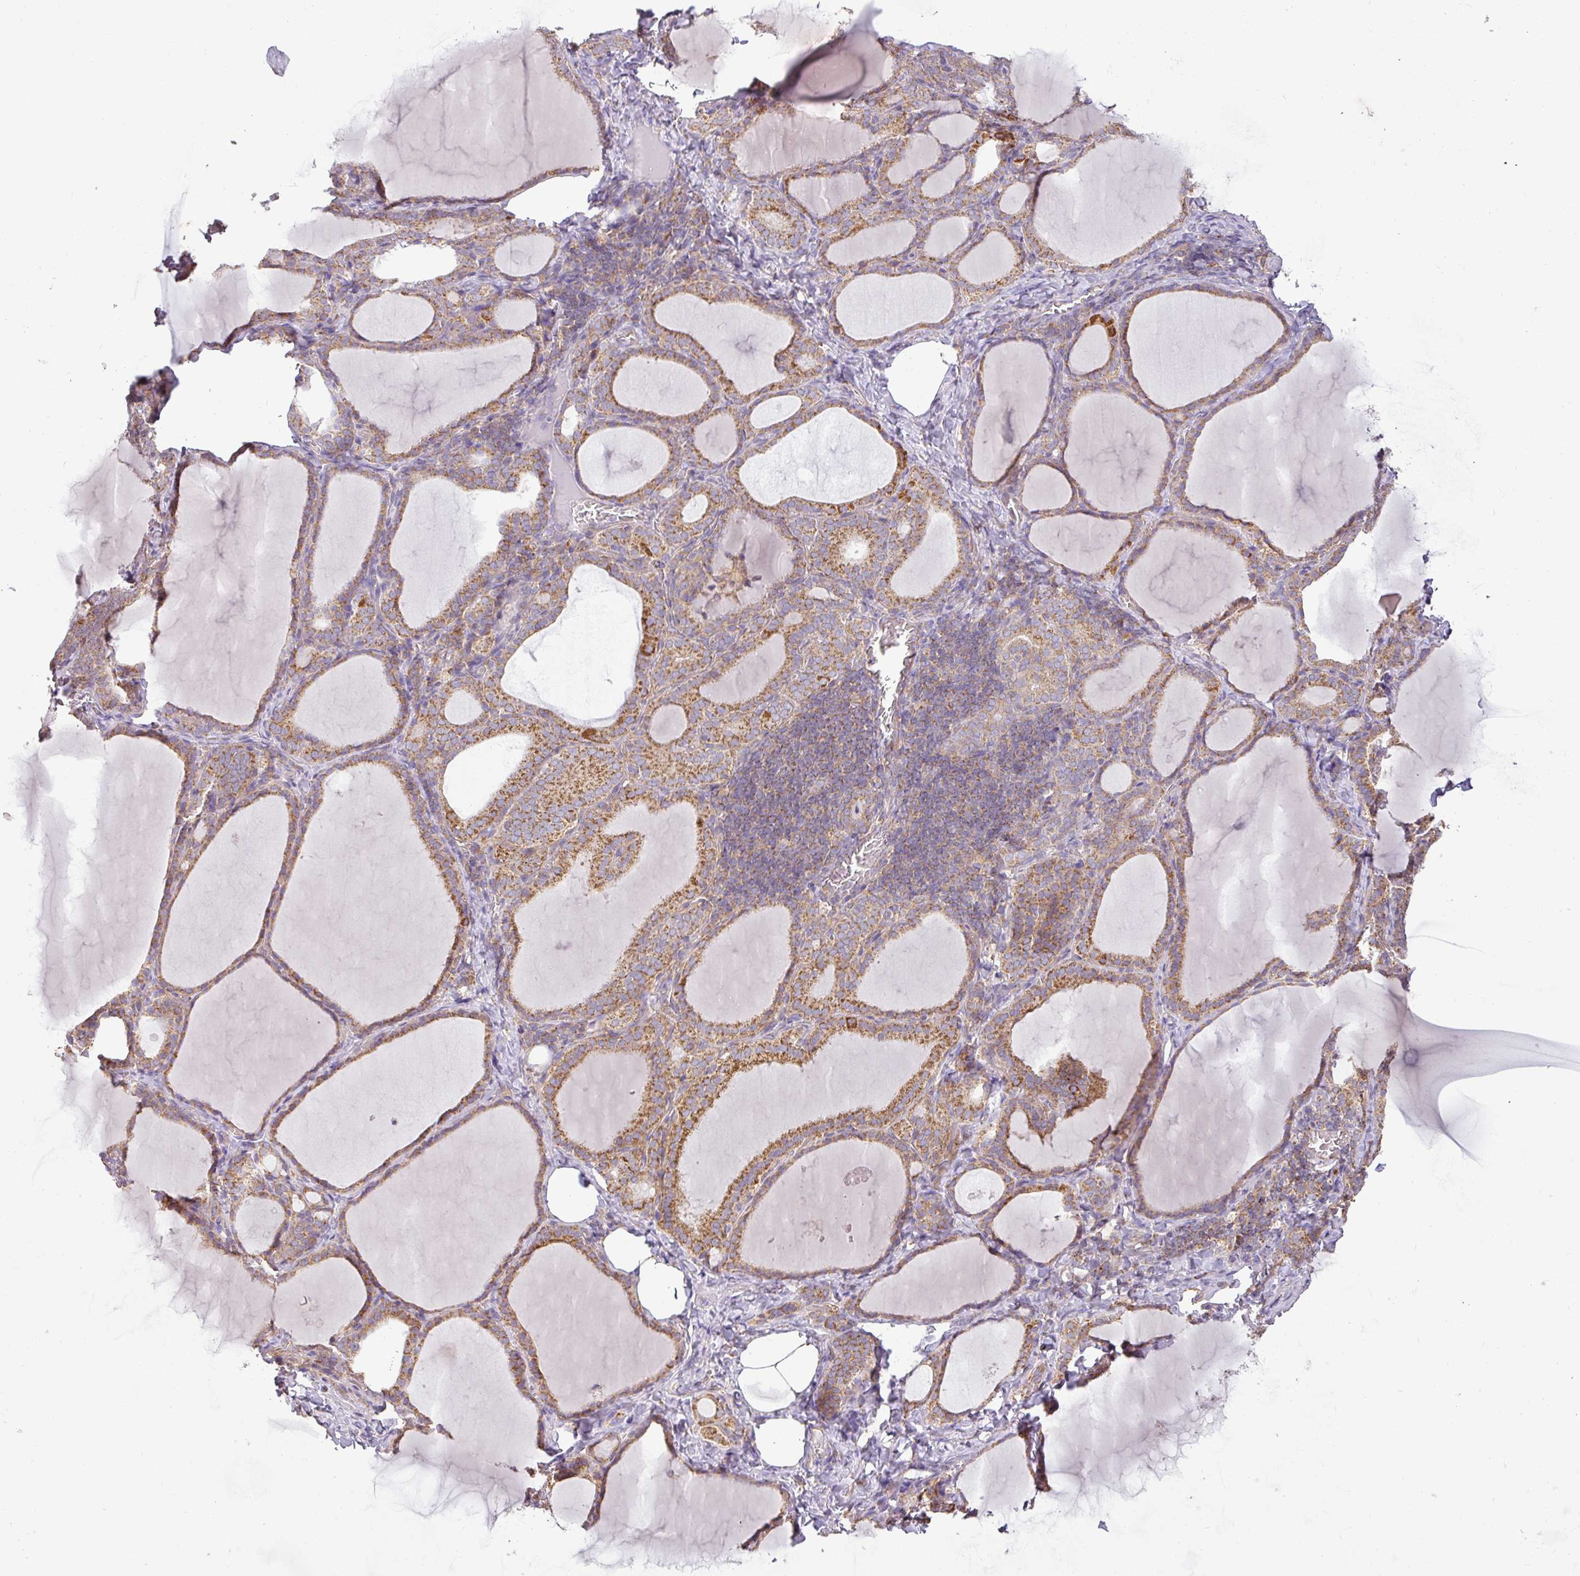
{"staining": {"intensity": "moderate", "quantity": ">75%", "location": "cytoplasmic/membranous"}, "tissue": "thyroid gland", "cell_type": "Glandular cells", "image_type": "normal", "snomed": [{"axis": "morphology", "description": "Normal tissue, NOS"}, {"axis": "topography", "description": "Thyroid gland"}], "caption": "Thyroid gland stained with IHC demonstrates moderate cytoplasmic/membranous staining in approximately >75% of glandular cells. (DAB (3,3'-diaminobenzidine) = brown stain, brightfield microscopy at high magnification).", "gene": "ZNF211", "patient": {"sex": "female", "age": 39}}